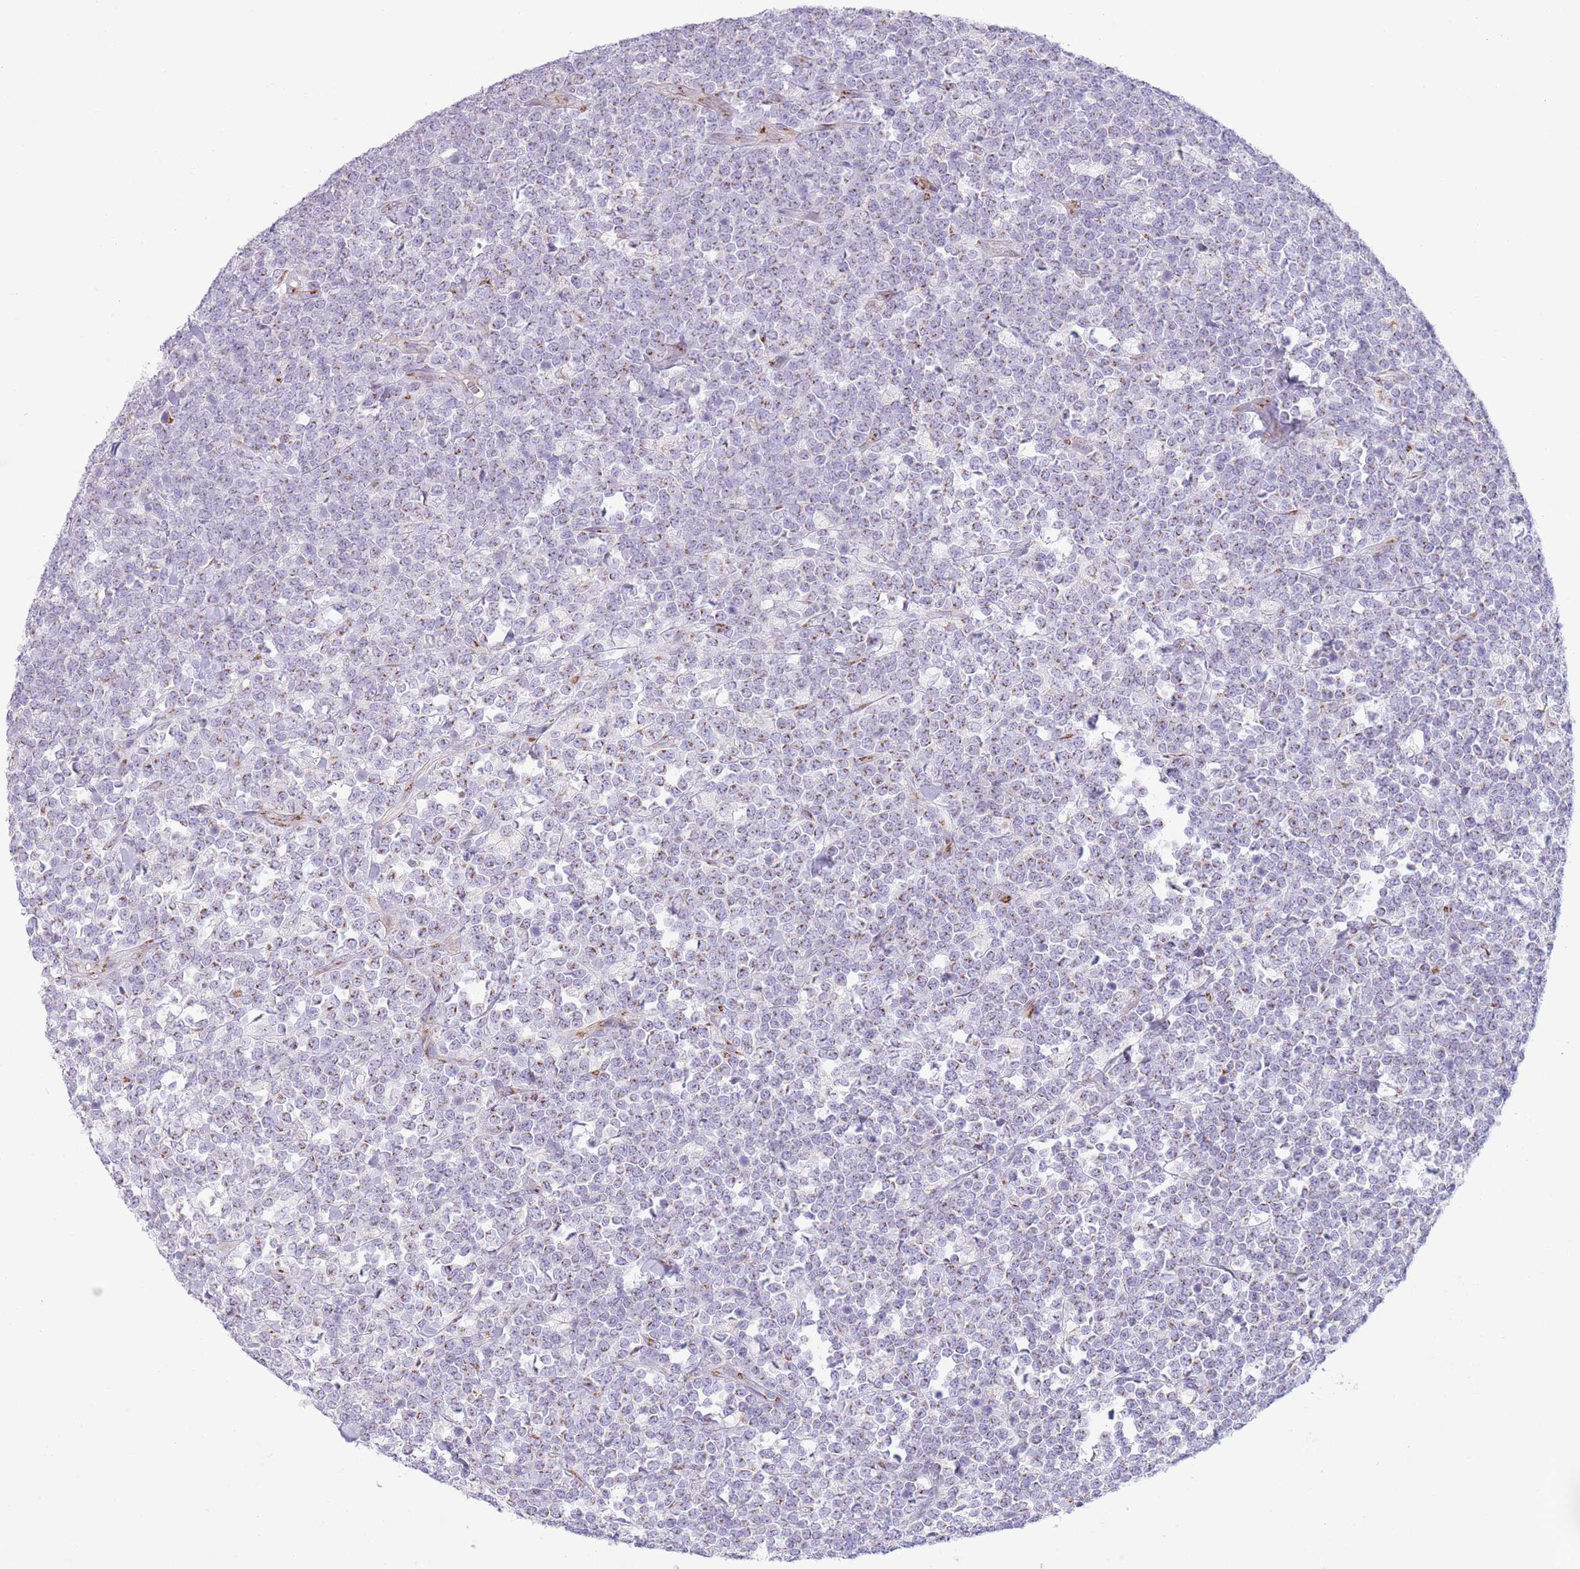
{"staining": {"intensity": "moderate", "quantity": "25%-75%", "location": "cytoplasmic/membranous"}, "tissue": "lymphoma", "cell_type": "Tumor cells", "image_type": "cancer", "snomed": [{"axis": "morphology", "description": "Malignant lymphoma, non-Hodgkin's type, High grade"}, {"axis": "topography", "description": "Small intestine"}, {"axis": "topography", "description": "Colon"}], "caption": "The image demonstrates a brown stain indicating the presence of a protein in the cytoplasmic/membranous of tumor cells in lymphoma.", "gene": "C20orf96", "patient": {"sex": "male", "age": 8}}